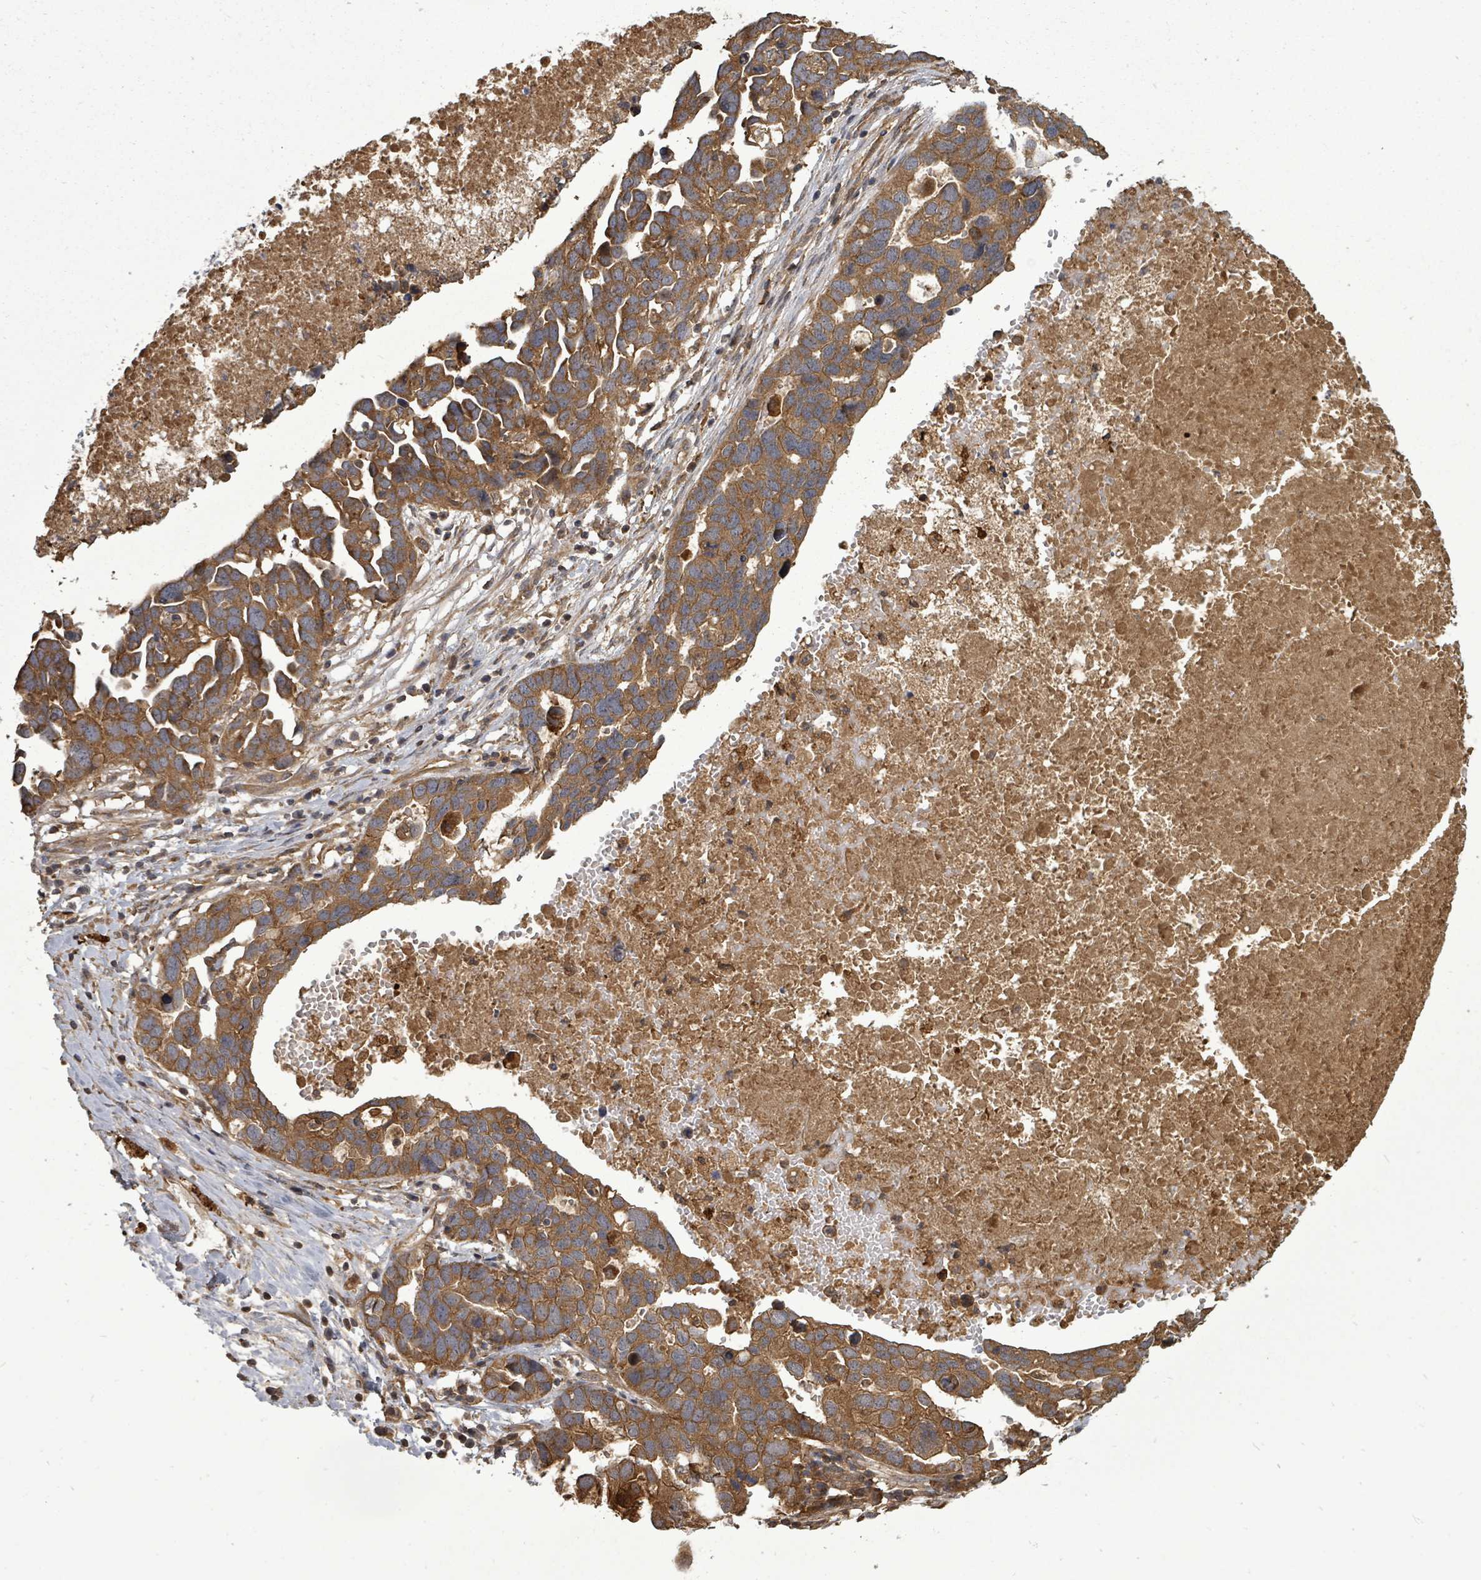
{"staining": {"intensity": "strong", "quantity": ">75%", "location": "cytoplasmic/membranous"}, "tissue": "ovarian cancer", "cell_type": "Tumor cells", "image_type": "cancer", "snomed": [{"axis": "morphology", "description": "Cystadenocarcinoma, serous, NOS"}, {"axis": "topography", "description": "Ovary"}], "caption": "A high-resolution image shows immunohistochemistry (IHC) staining of serous cystadenocarcinoma (ovarian), which reveals strong cytoplasmic/membranous positivity in approximately >75% of tumor cells.", "gene": "EIF3C", "patient": {"sex": "female", "age": 54}}